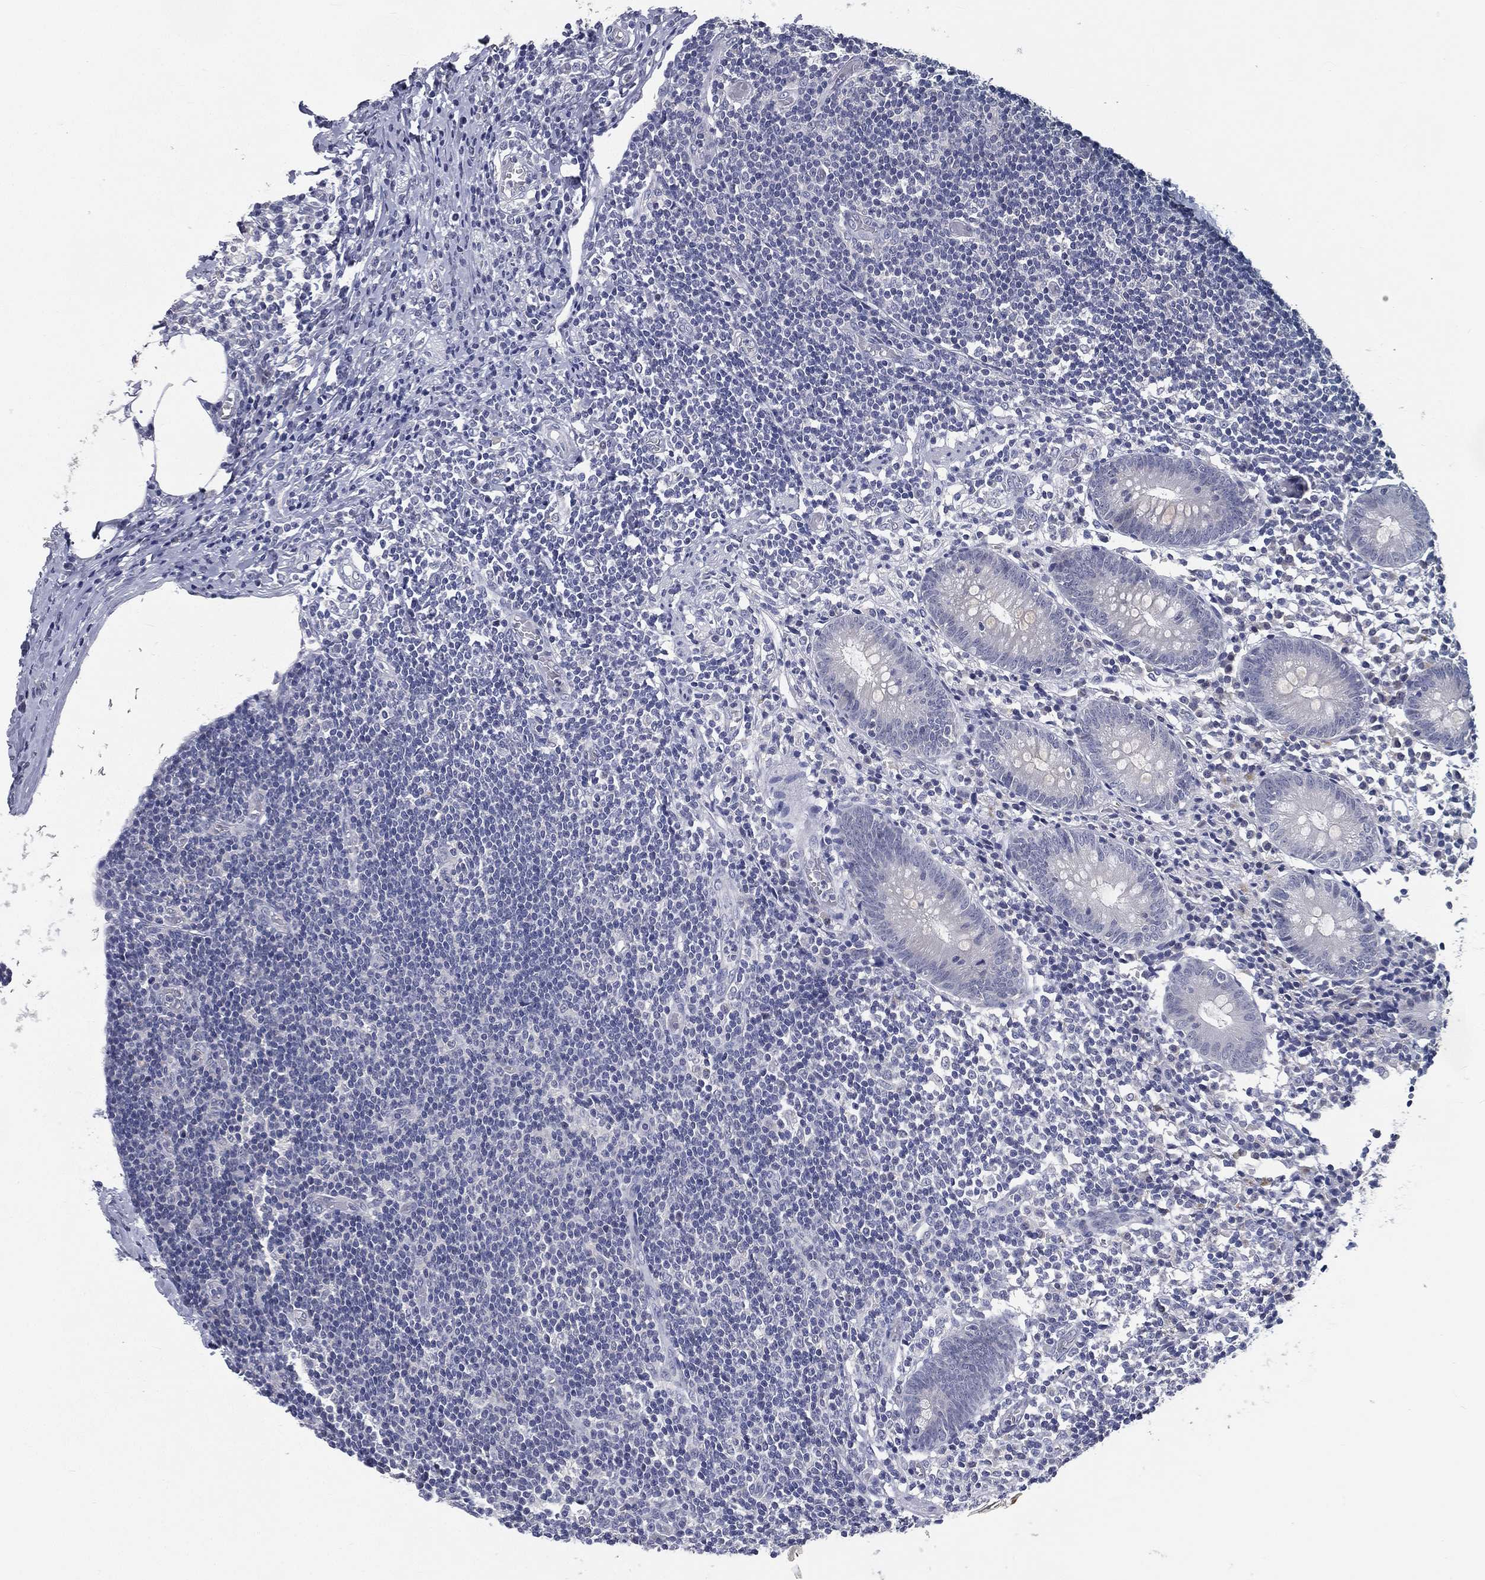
{"staining": {"intensity": "negative", "quantity": "none", "location": "none"}, "tissue": "appendix", "cell_type": "Glandular cells", "image_type": "normal", "snomed": [{"axis": "morphology", "description": "Normal tissue, NOS"}, {"axis": "topography", "description": "Appendix"}], "caption": "Appendix was stained to show a protein in brown. There is no significant positivity in glandular cells. (DAB (3,3'-diaminobenzidine) immunohistochemistry (IHC) visualized using brightfield microscopy, high magnification).", "gene": "IFT27", "patient": {"sex": "female", "age": 40}}